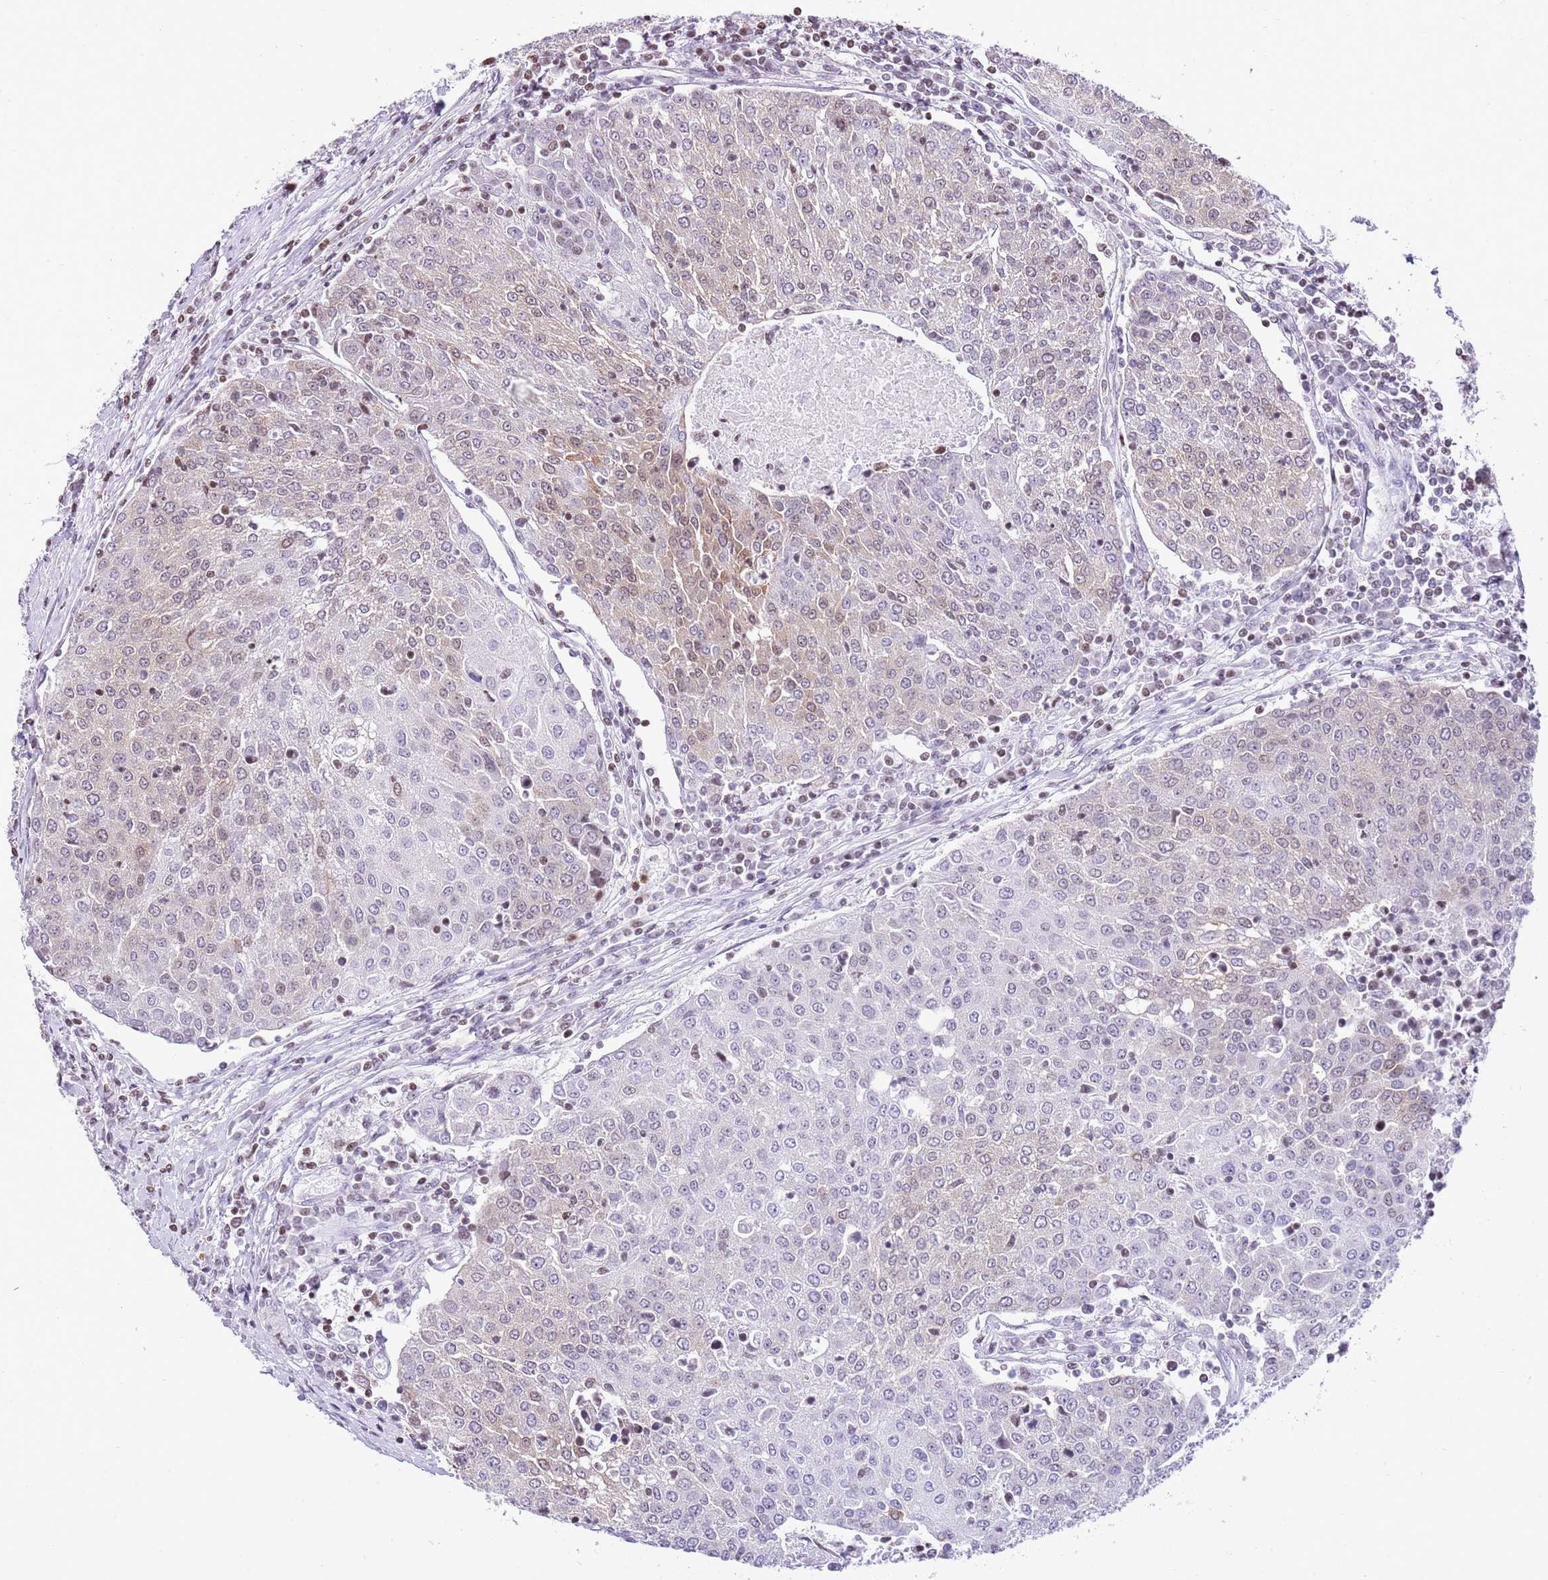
{"staining": {"intensity": "weak", "quantity": "<25%", "location": "cytoplasmic/membranous,nuclear"}, "tissue": "urothelial cancer", "cell_type": "Tumor cells", "image_type": "cancer", "snomed": [{"axis": "morphology", "description": "Urothelial carcinoma, High grade"}, {"axis": "topography", "description": "Urinary bladder"}], "caption": "Immunohistochemical staining of high-grade urothelial carcinoma displays no significant positivity in tumor cells. (DAB immunohistochemistry (IHC) with hematoxylin counter stain).", "gene": "PRR15", "patient": {"sex": "female", "age": 85}}